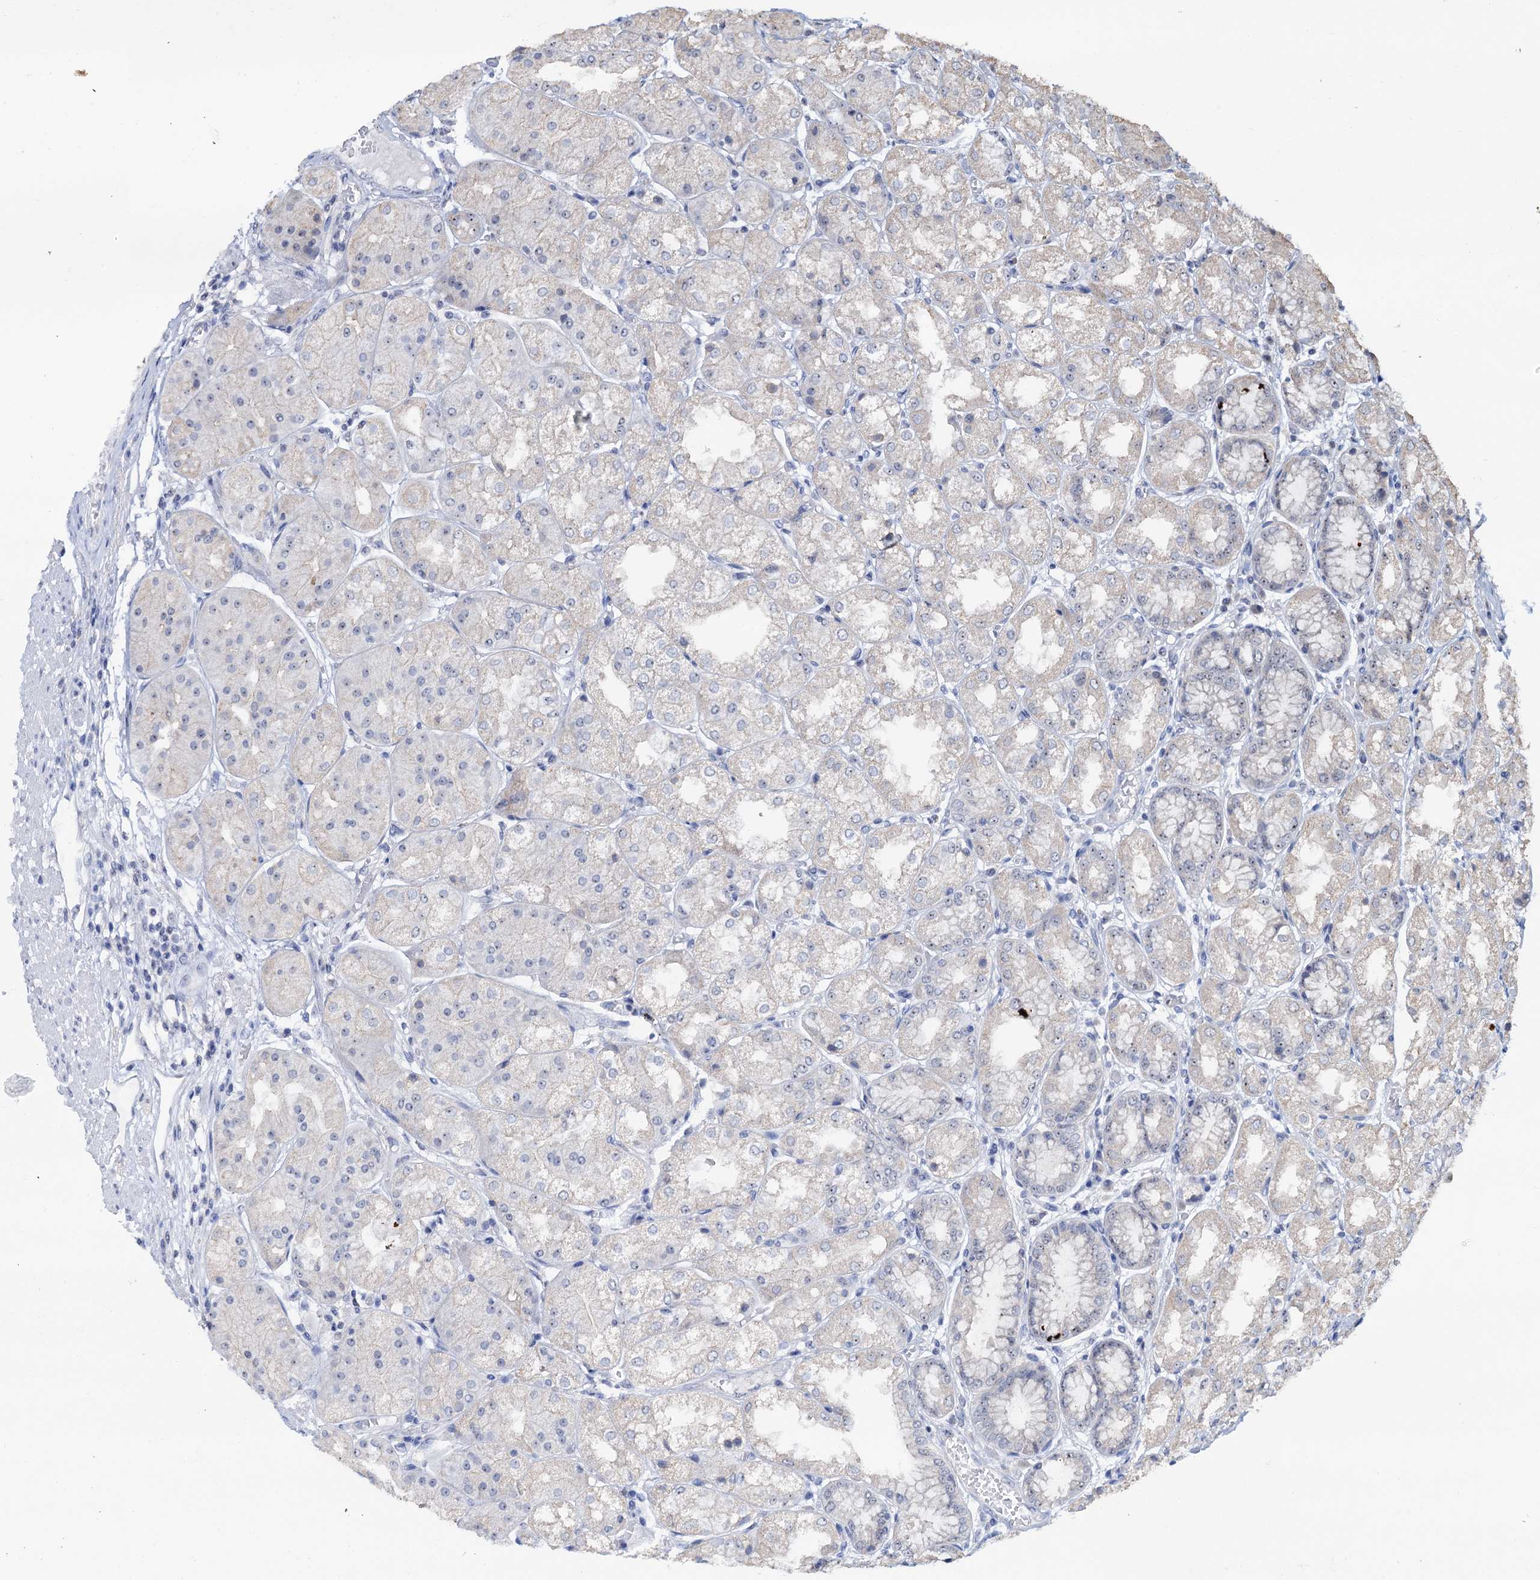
{"staining": {"intensity": "negative", "quantity": "none", "location": "none"}, "tissue": "stomach", "cell_type": "Glandular cells", "image_type": "normal", "snomed": [{"axis": "morphology", "description": "Normal tissue, NOS"}, {"axis": "topography", "description": "Stomach, upper"}], "caption": "Immunohistochemistry image of unremarkable human stomach stained for a protein (brown), which exhibits no positivity in glandular cells.", "gene": "C2CD3", "patient": {"sex": "male", "age": 72}}